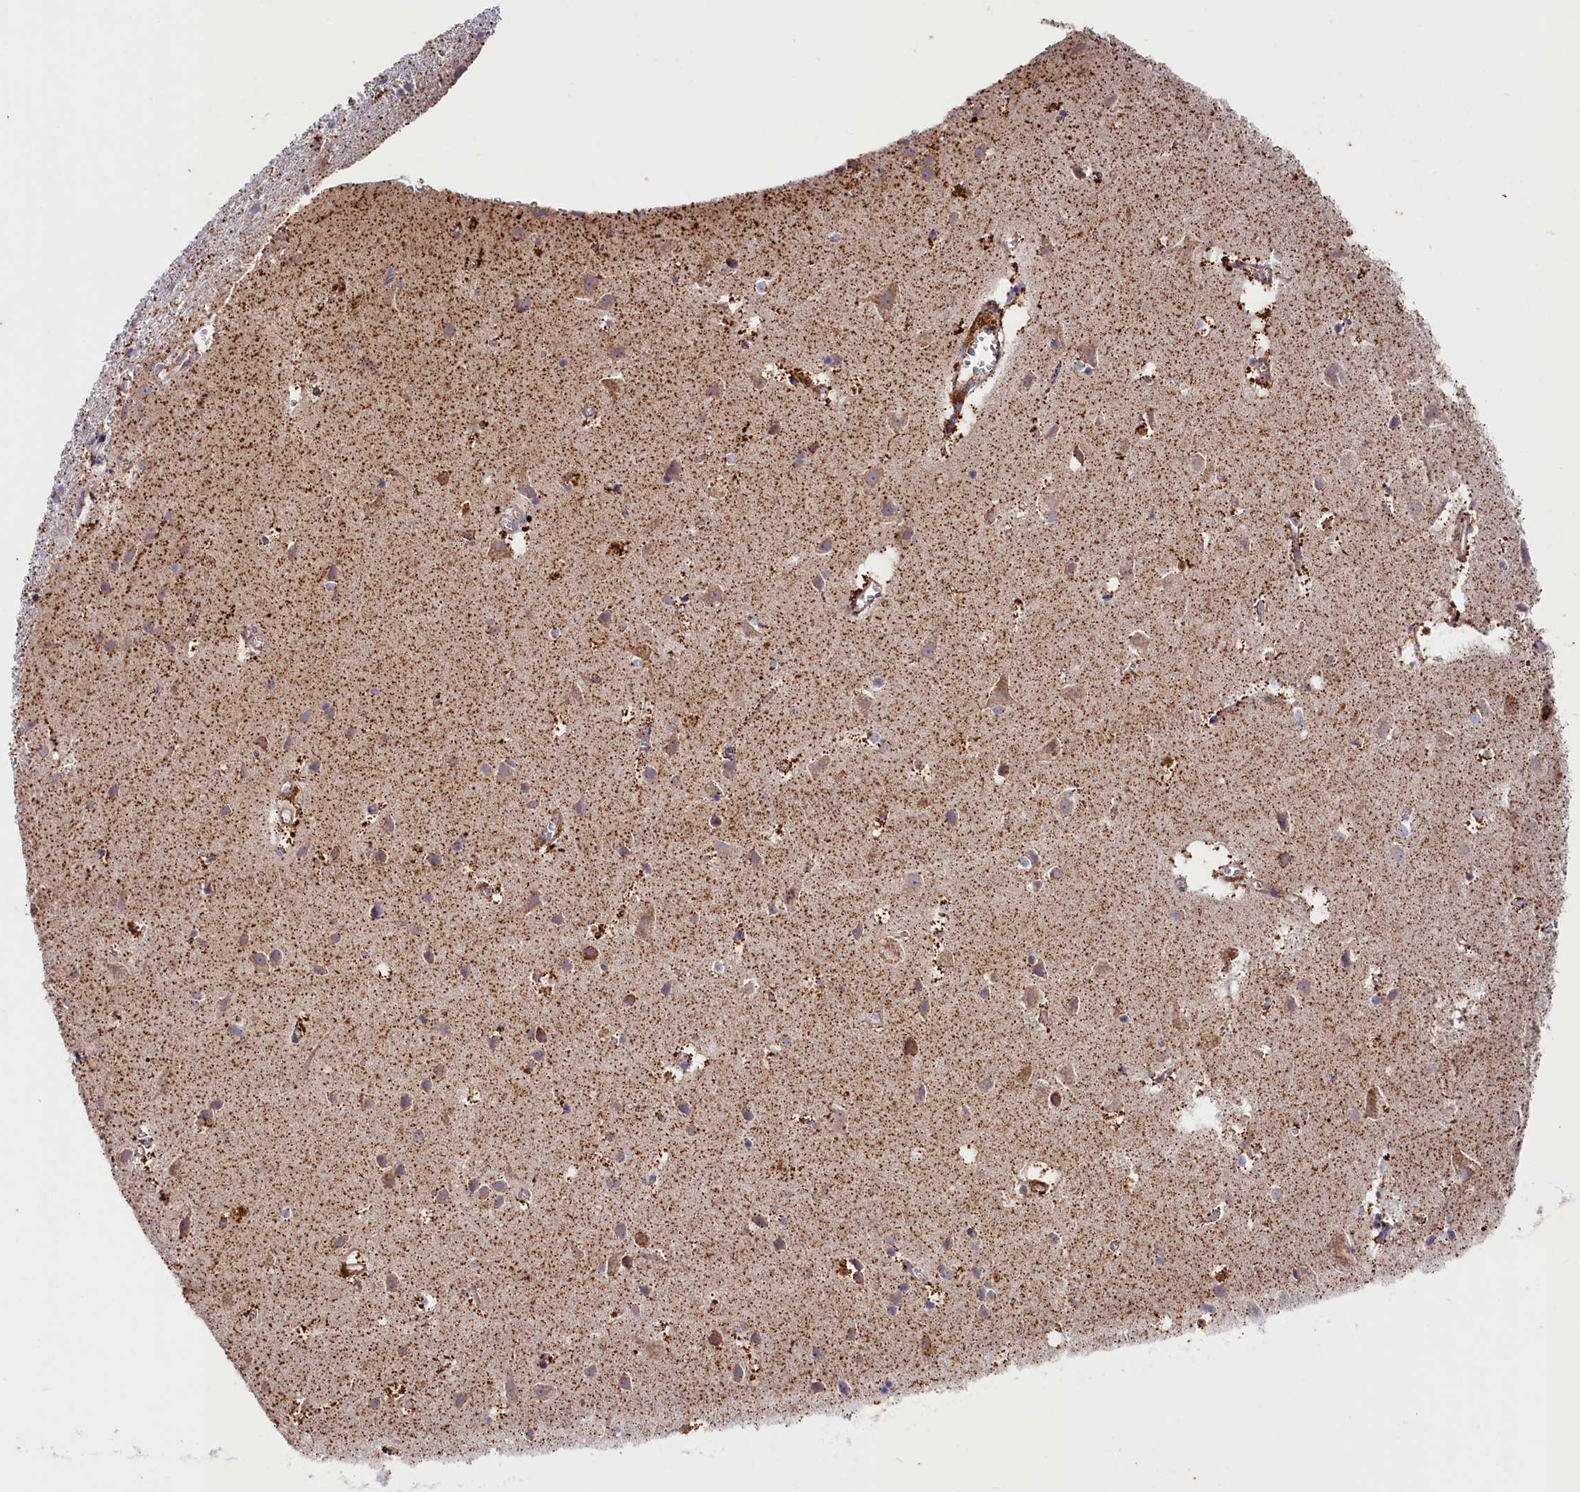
{"staining": {"intensity": "strong", "quantity": ">75%", "location": "cytoplasmic/membranous"}, "tissue": "cerebral cortex", "cell_type": "Endothelial cells", "image_type": "normal", "snomed": [{"axis": "morphology", "description": "Normal tissue, NOS"}, {"axis": "topography", "description": "Cerebral cortex"}], "caption": "Cerebral cortex stained for a protein exhibits strong cytoplasmic/membranous positivity in endothelial cells. (Stains: DAB (3,3'-diaminobenzidine) in brown, nuclei in blue, Microscopy: brightfield microscopy at high magnification).", "gene": "AKTIP", "patient": {"sex": "male", "age": 54}}